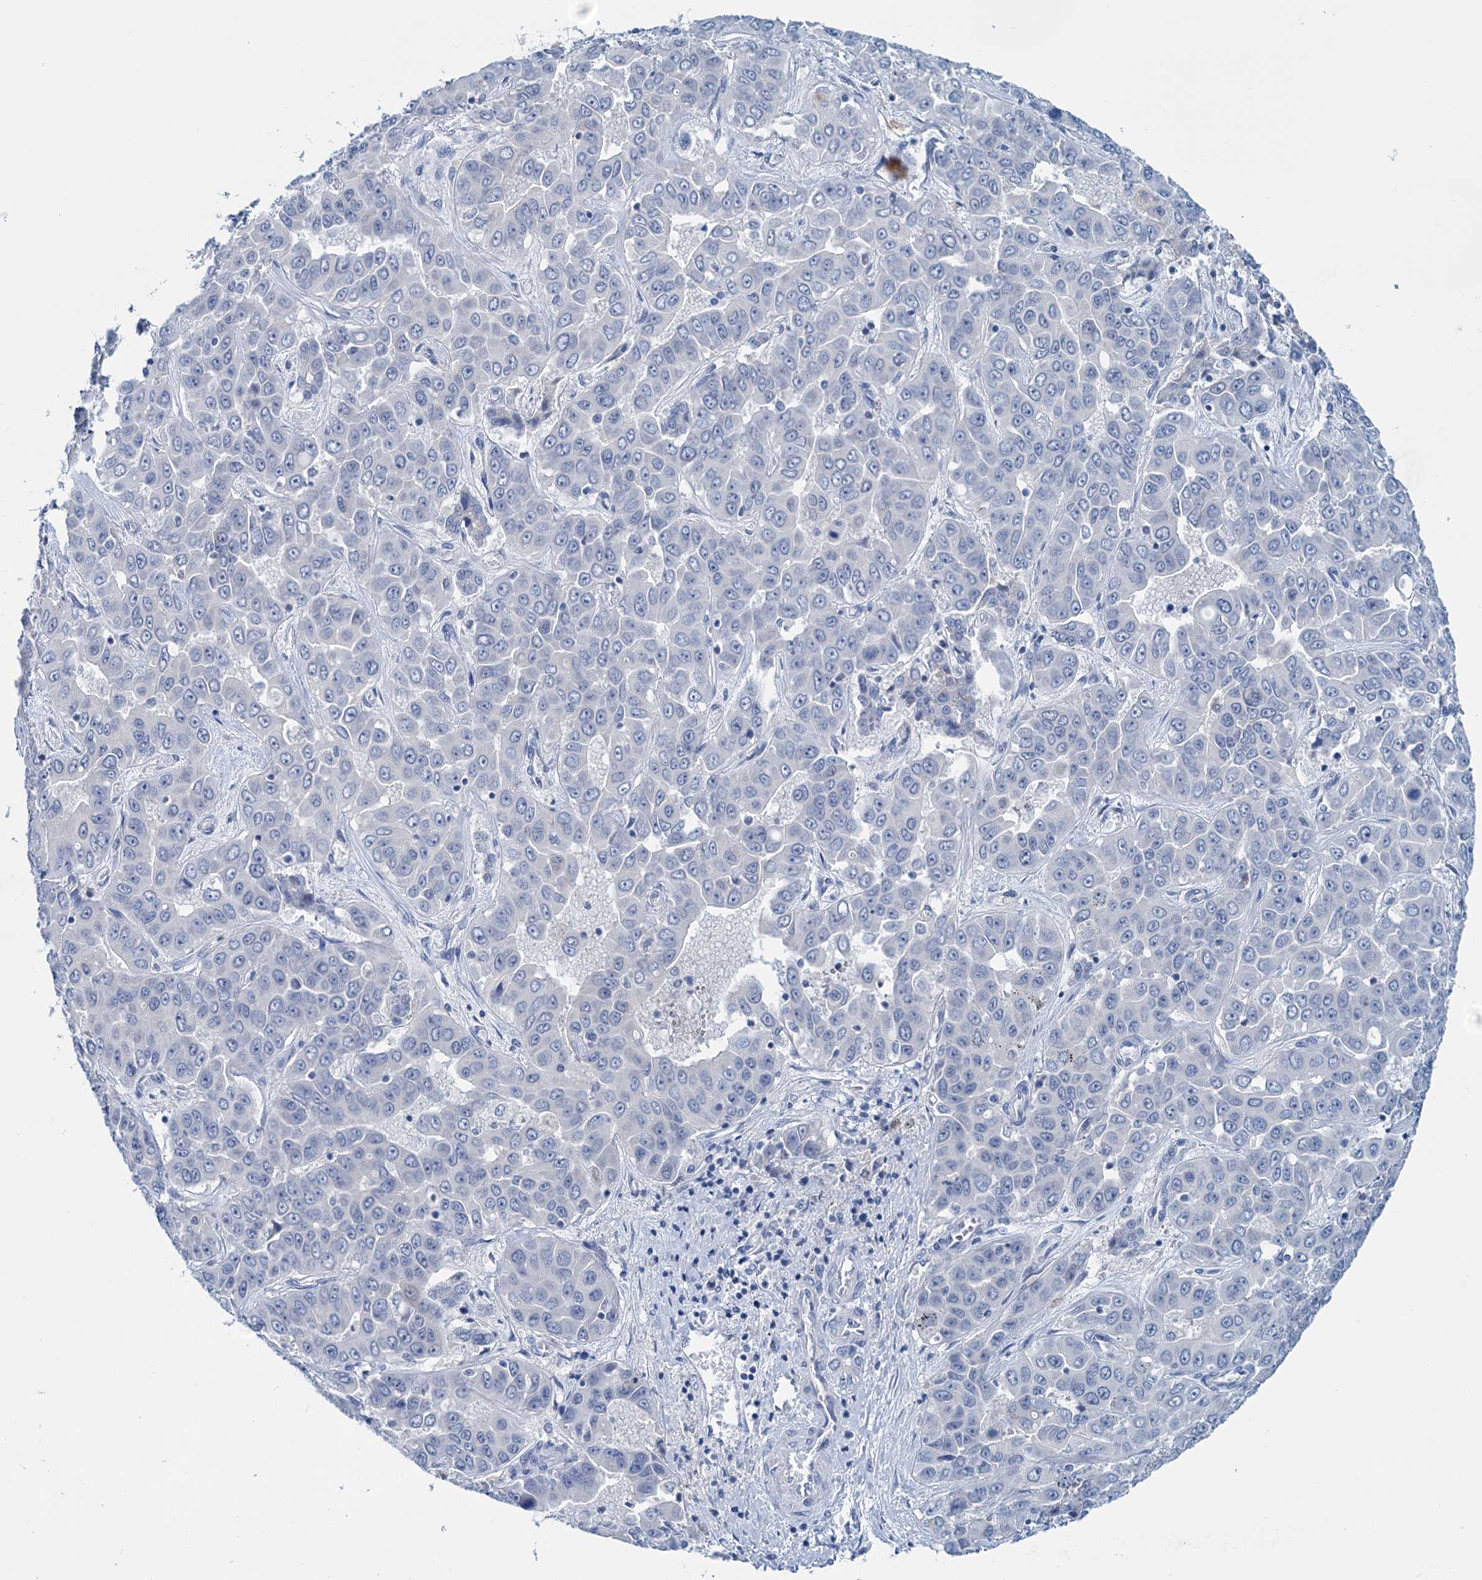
{"staining": {"intensity": "negative", "quantity": "none", "location": "none"}, "tissue": "liver cancer", "cell_type": "Tumor cells", "image_type": "cancer", "snomed": [{"axis": "morphology", "description": "Cholangiocarcinoma"}, {"axis": "topography", "description": "Liver"}], "caption": "Tumor cells show no significant expression in liver cancer.", "gene": "MYOZ3", "patient": {"sex": "female", "age": 52}}